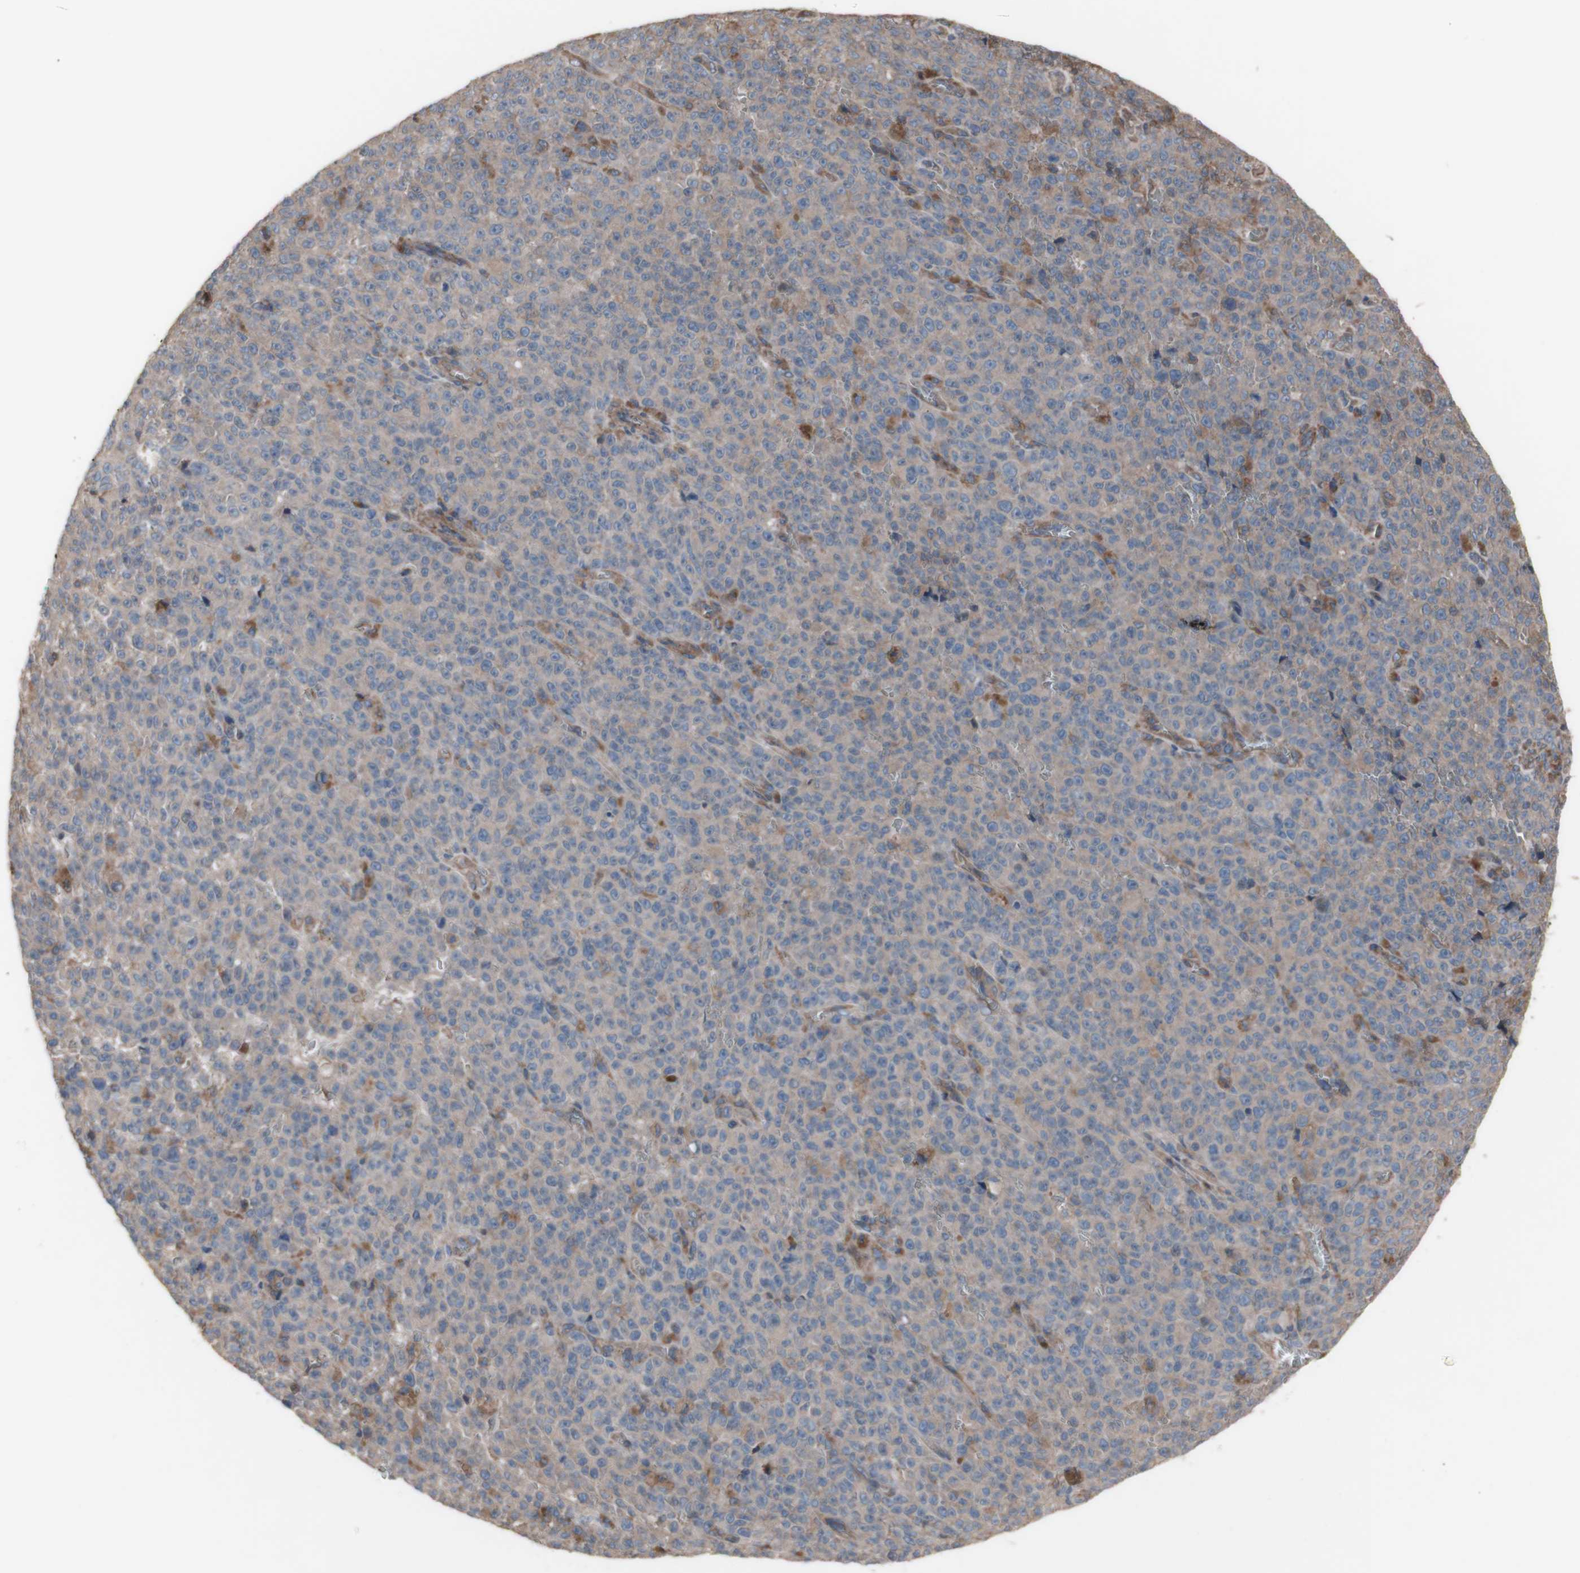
{"staining": {"intensity": "moderate", "quantity": "25%-75%", "location": "cytoplasmic/membranous"}, "tissue": "melanoma", "cell_type": "Tumor cells", "image_type": "cancer", "snomed": [{"axis": "morphology", "description": "Malignant melanoma, NOS"}, {"axis": "topography", "description": "Skin"}], "caption": "Immunohistochemical staining of malignant melanoma displays medium levels of moderate cytoplasmic/membranous staining in approximately 25%-75% of tumor cells.", "gene": "COPB1", "patient": {"sex": "female", "age": 82}}